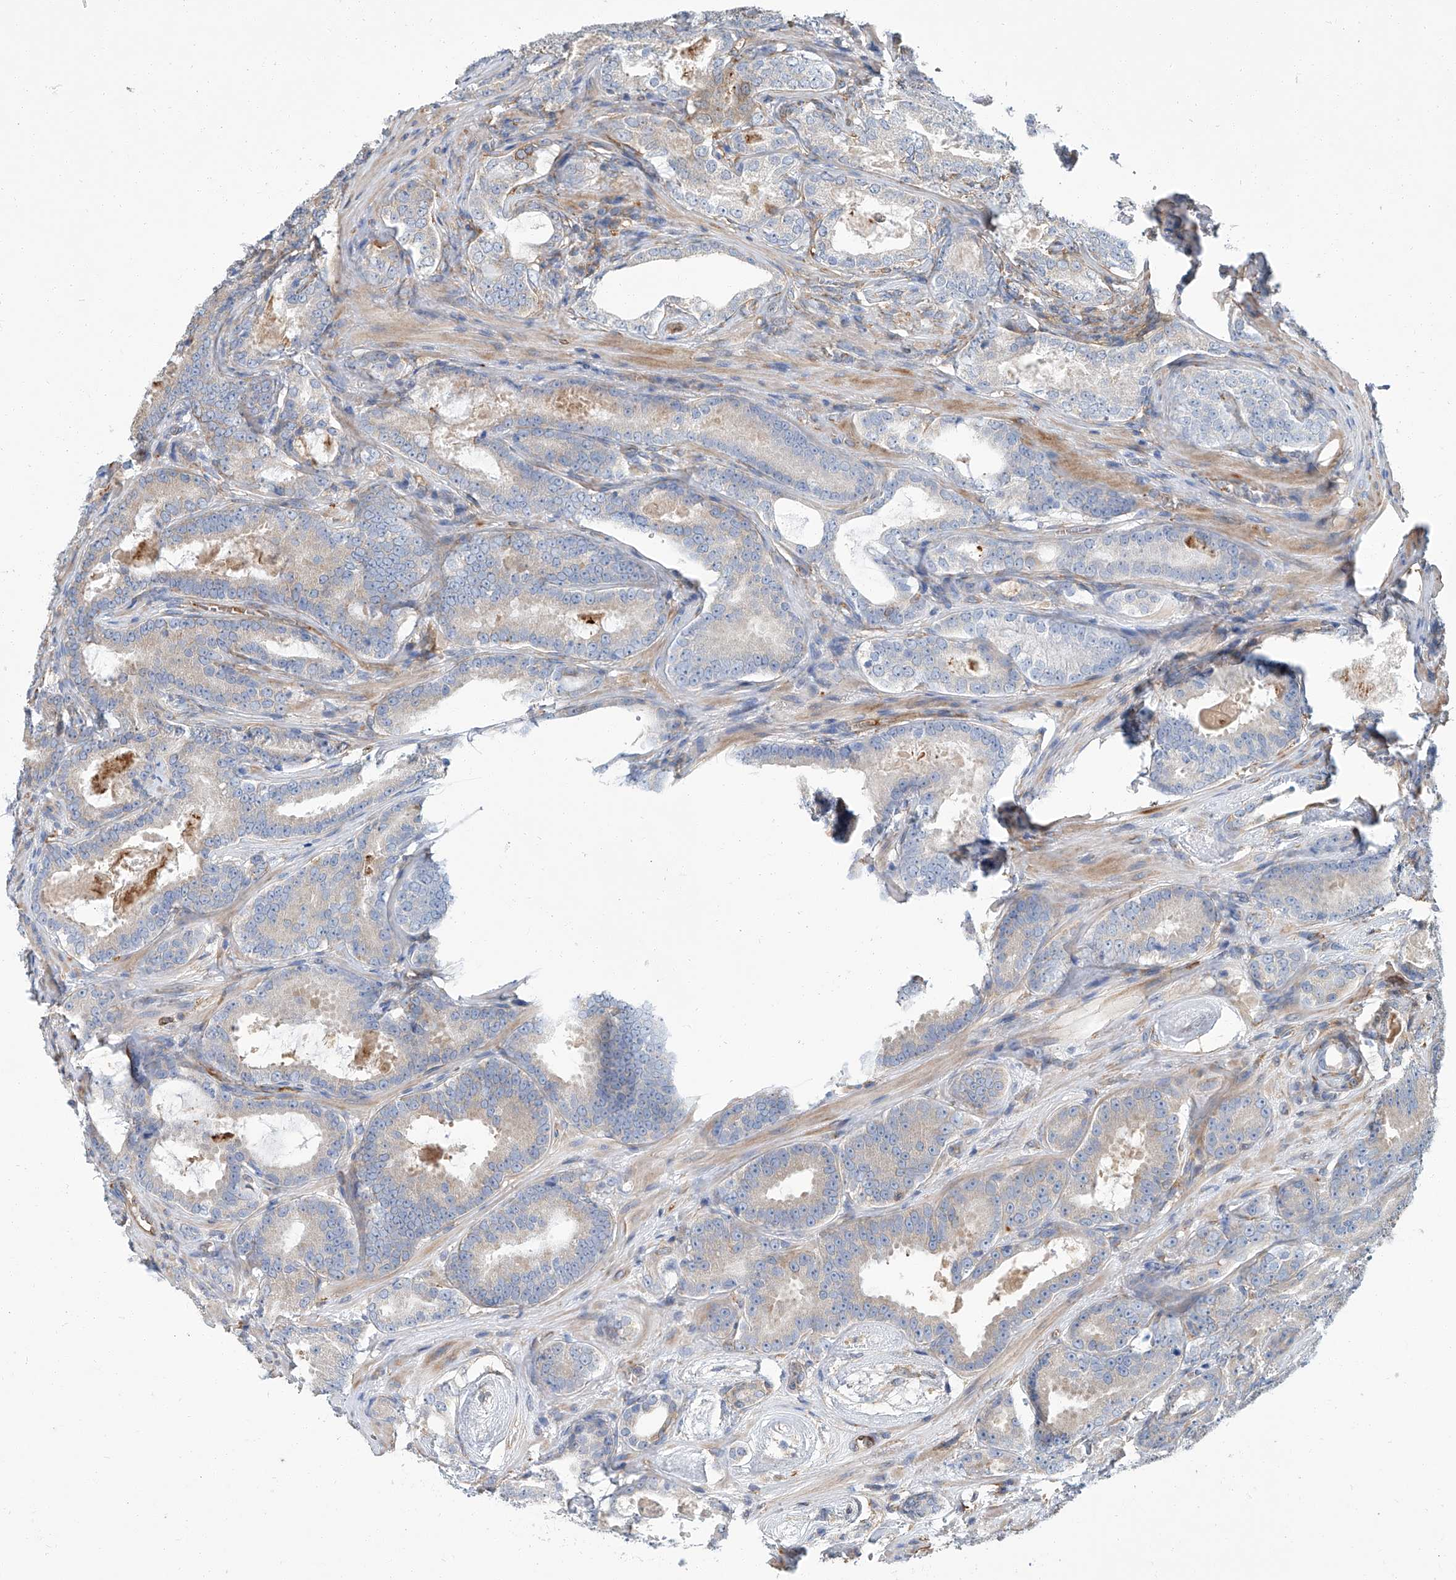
{"staining": {"intensity": "weak", "quantity": "<25%", "location": "cytoplasmic/membranous"}, "tissue": "prostate cancer", "cell_type": "Tumor cells", "image_type": "cancer", "snomed": [{"axis": "morphology", "description": "Adenocarcinoma, High grade"}, {"axis": "topography", "description": "Prostate"}], "caption": "Protein analysis of prostate high-grade adenocarcinoma reveals no significant positivity in tumor cells. Nuclei are stained in blue.", "gene": "PSMB10", "patient": {"sex": "male", "age": 66}}